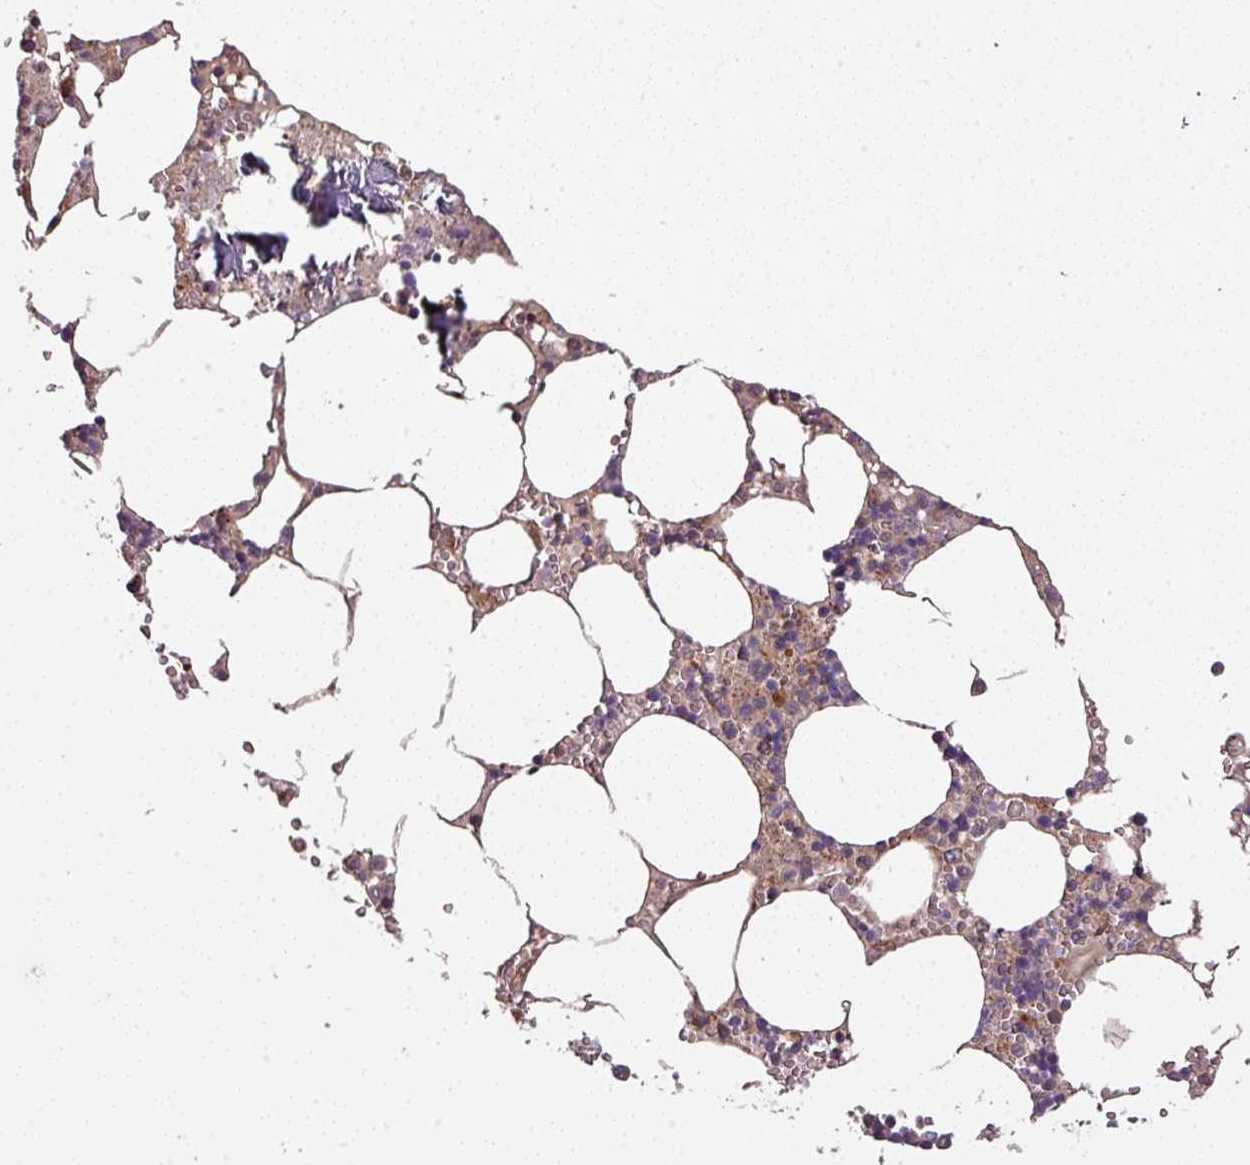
{"staining": {"intensity": "negative", "quantity": "none", "location": "none"}, "tissue": "bone marrow", "cell_type": "Hematopoietic cells", "image_type": "normal", "snomed": [{"axis": "morphology", "description": "Normal tissue, NOS"}, {"axis": "topography", "description": "Bone marrow"}], "caption": "Hematopoietic cells are negative for brown protein staining in benign bone marrow. The staining is performed using DAB (3,3'-diaminobenzidine) brown chromogen with nuclei counter-stained in using hematoxylin.", "gene": "GSKIP", "patient": {"sex": "male", "age": 54}}